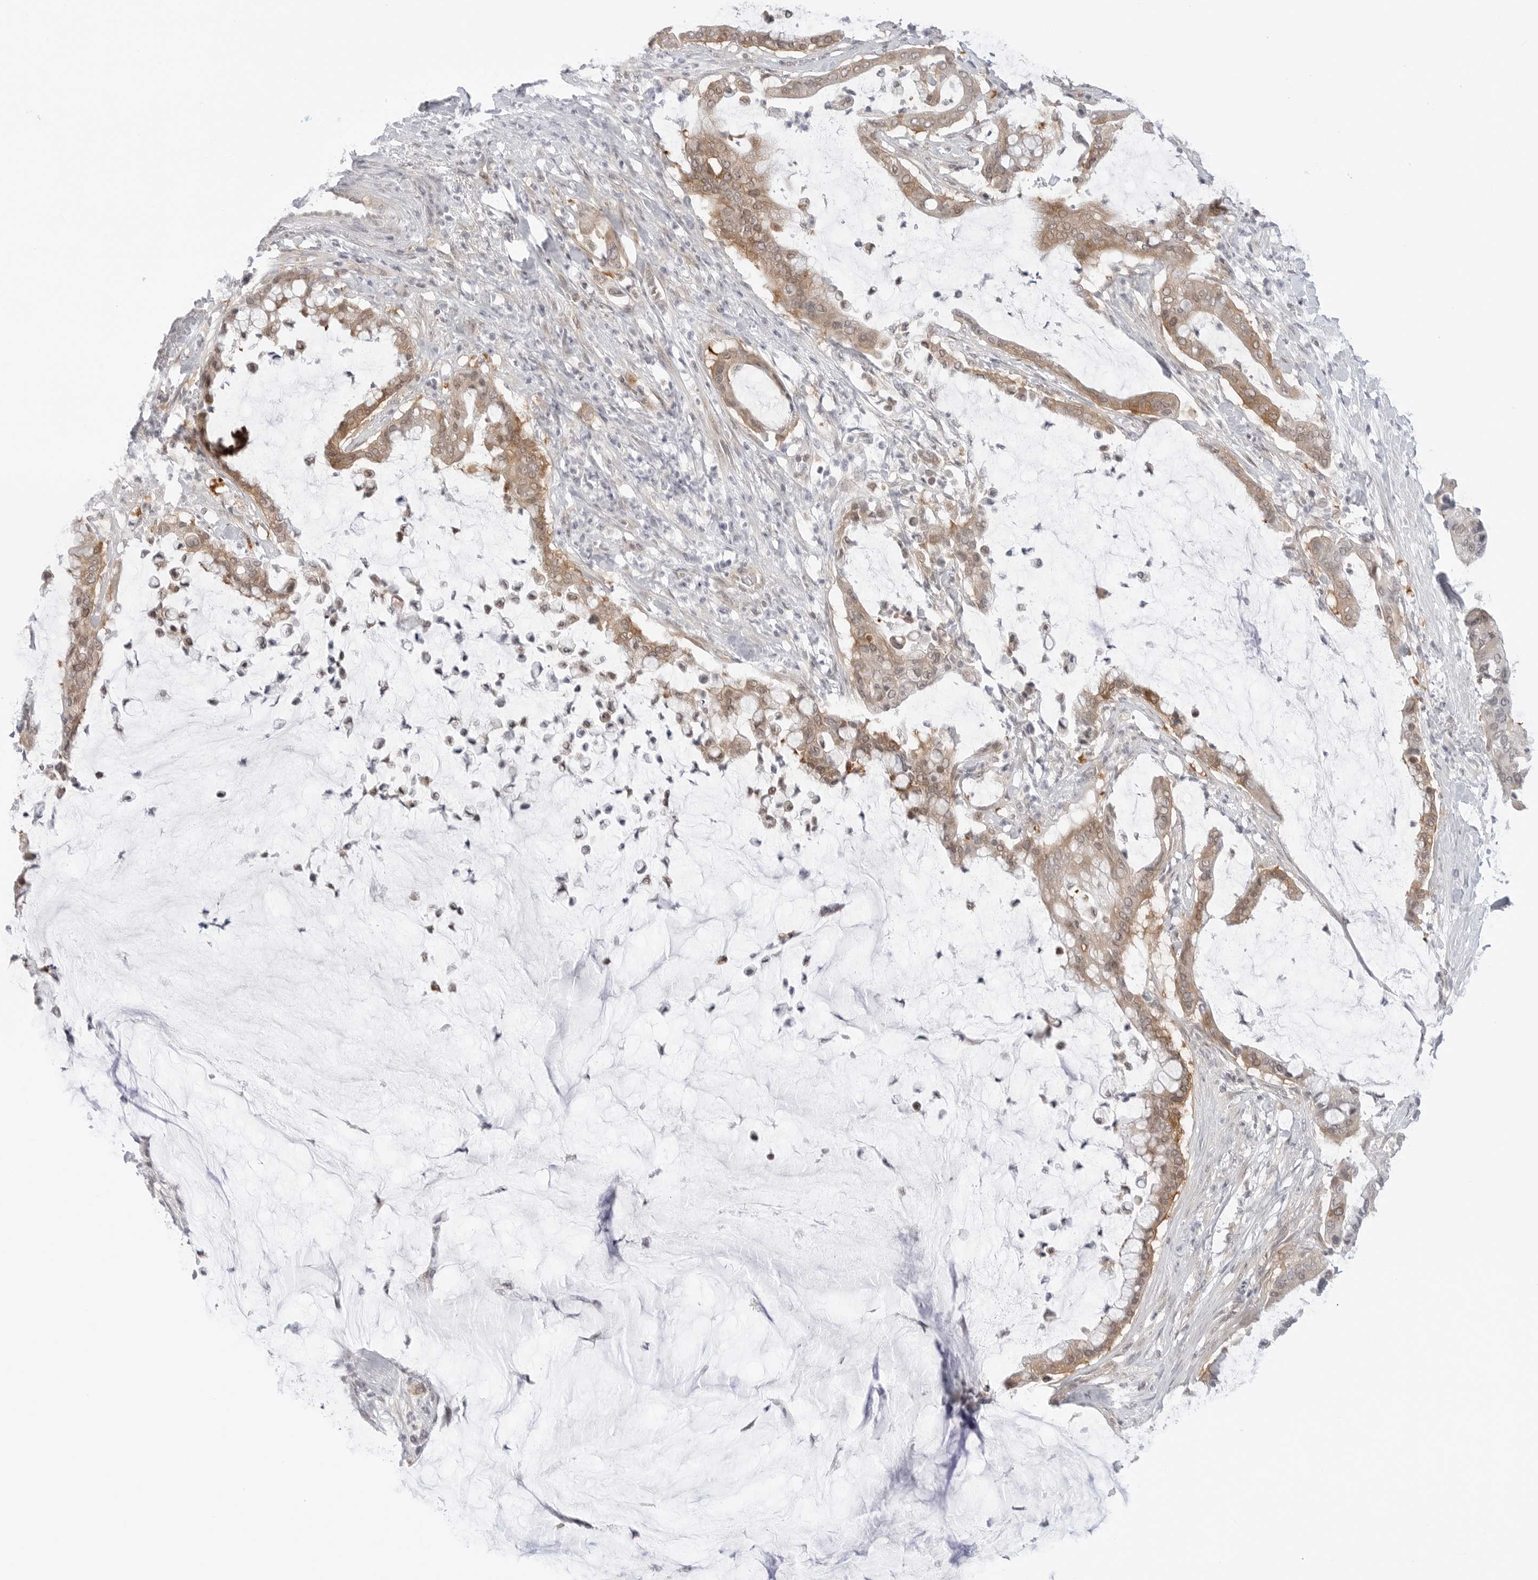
{"staining": {"intensity": "moderate", "quantity": ">75%", "location": "cytoplasmic/membranous,nuclear"}, "tissue": "pancreatic cancer", "cell_type": "Tumor cells", "image_type": "cancer", "snomed": [{"axis": "morphology", "description": "Adenocarcinoma, NOS"}, {"axis": "topography", "description": "Pancreas"}], "caption": "This is an image of IHC staining of pancreatic cancer, which shows moderate positivity in the cytoplasmic/membranous and nuclear of tumor cells.", "gene": "NUDC", "patient": {"sex": "male", "age": 41}}